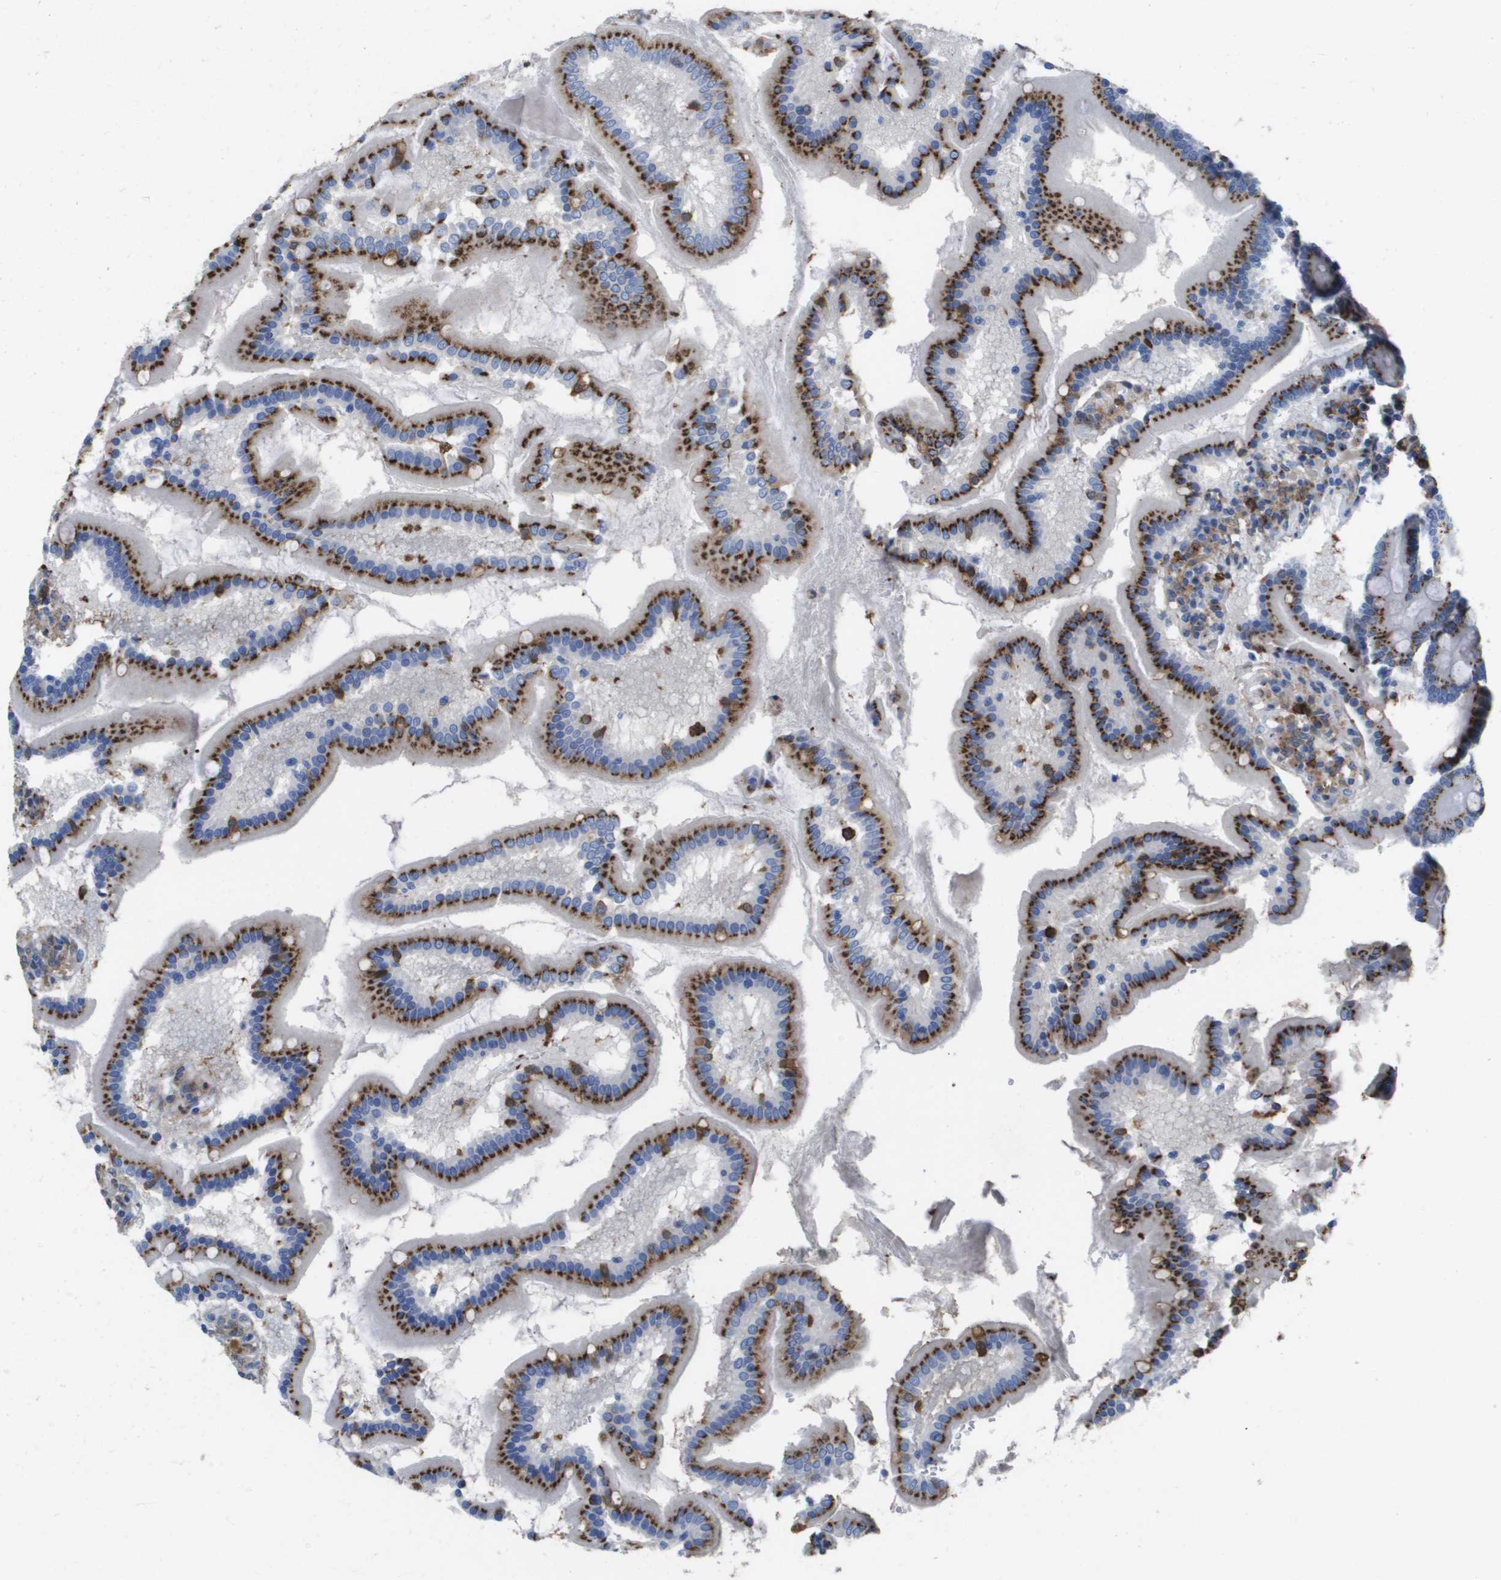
{"staining": {"intensity": "strong", "quantity": ">75%", "location": "cytoplasmic/membranous"}, "tissue": "duodenum", "cell_type": "Glandular cells", "image_type": "normal", "snomed": [{"axis": "morphology", "description": "Normal tissue, NOS"}, {"axis": "topography", "description": "Duodenum"}], "caption": "Brown immunohistochemical staining in unremarkable duodenum demonstrates strong cytoplasmic/membranous staining in approximately >75% of glandular cells. Using DAB (3,3'-diaminobenzidine) (brown) and hematoxylin (blue) stains, captured at high magnification using brightfield microscopy.", "gene": "SLC37A2", "patient": {"sex": "male", "age": 50}}